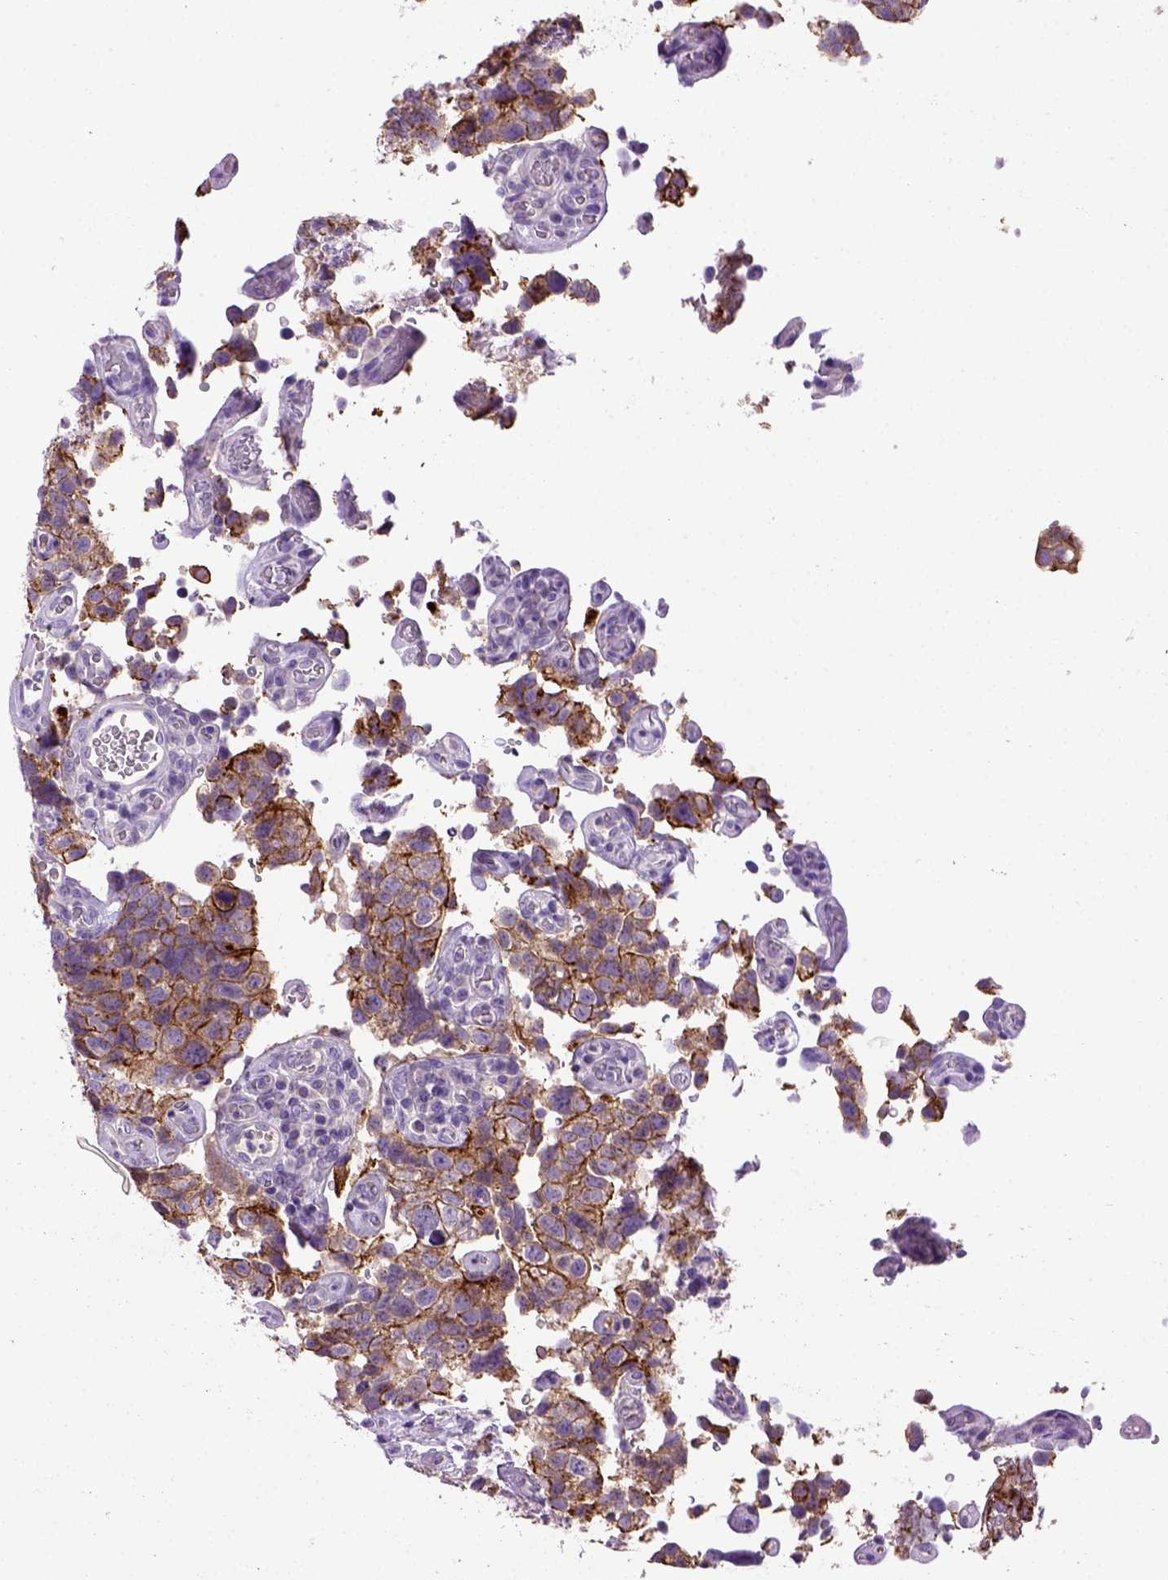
{"staining": {"intensity": "moderate", "quantity": ">75%", "location": "cytoplasmic/membranous"}, "tissue": "urothelial cancer", "cell_type": "Tumor cells", "image_type": "cancer", "snomed": [{"axis": "morphology", "description": "Urothelial carcinoma, High grade"}, {"axis": "topography", "description": "Urinary bladder"}], "caption": "Immunohistochemistry photomicrograph of human urothelial carcinoma (high-grade) stained for a protein (brown), which exhibits medium levels of moderate cytoplasmic/membranous staining in approximately >75% of tumor cells.", "gene": "CDH1", "patient": {"sex": "female", "age": 58}}